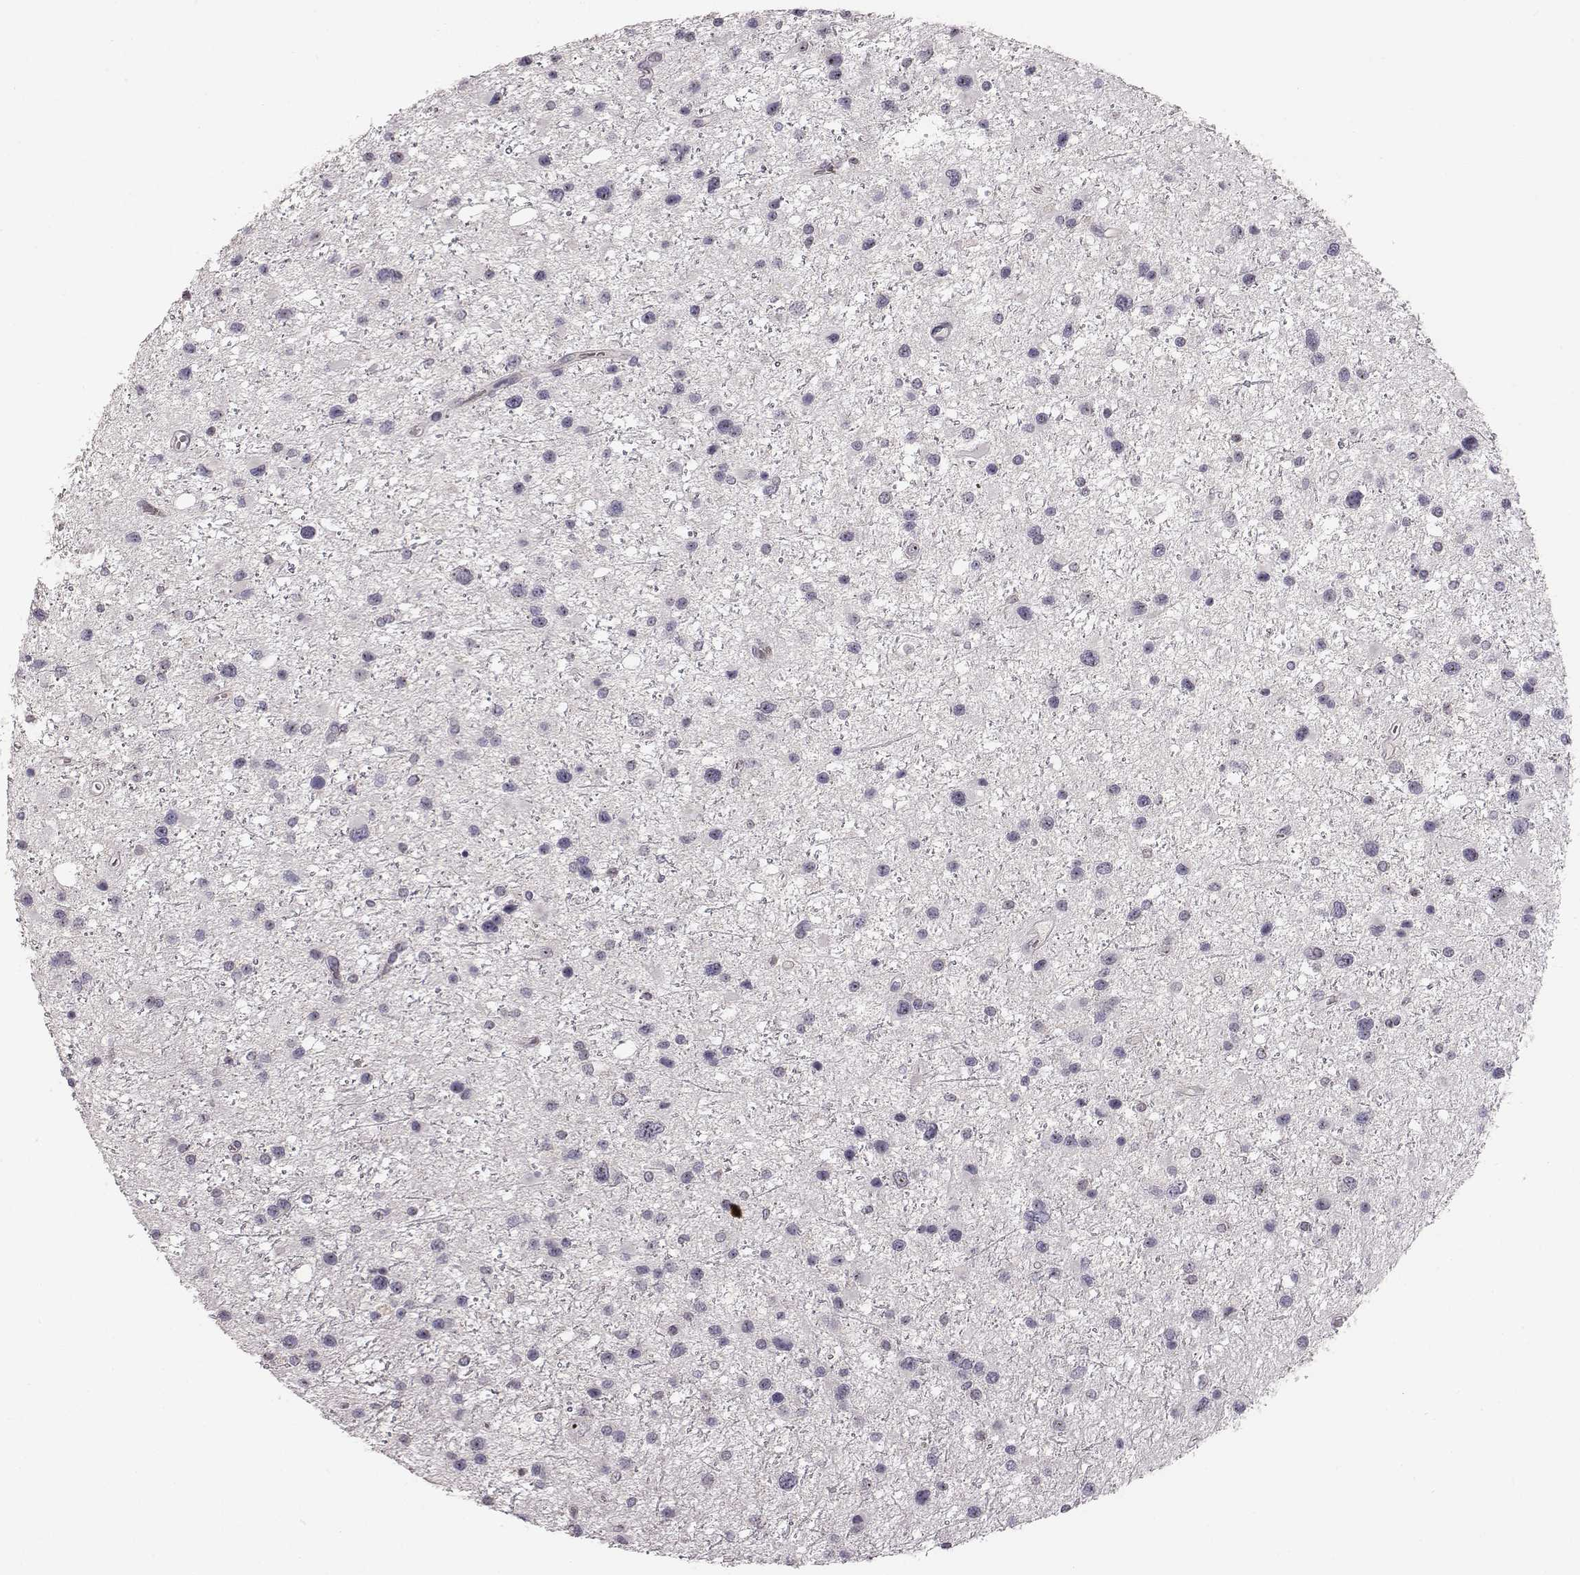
{"staining": {"intensity": "strong", "quantity": "<25%", "location": "nuclear"}, "tissue": "glioma", "cell_type": "Tumor cells", "image_type": "cancer", "snomed": [{"axis": "morphology", "description": "Glioma, malignant, Low grade"}, {"axis": "topography", "description": "Brain"}], "caption": "Immunohistochemical staining of glioma shows strong nuclear protein staining in about <25% of tumor cells. Ihc stains the protein of interest in brown and the nuclei are stained blue.", "gene": "NIFK", "patient": {"sex": "female", "age": 32}}